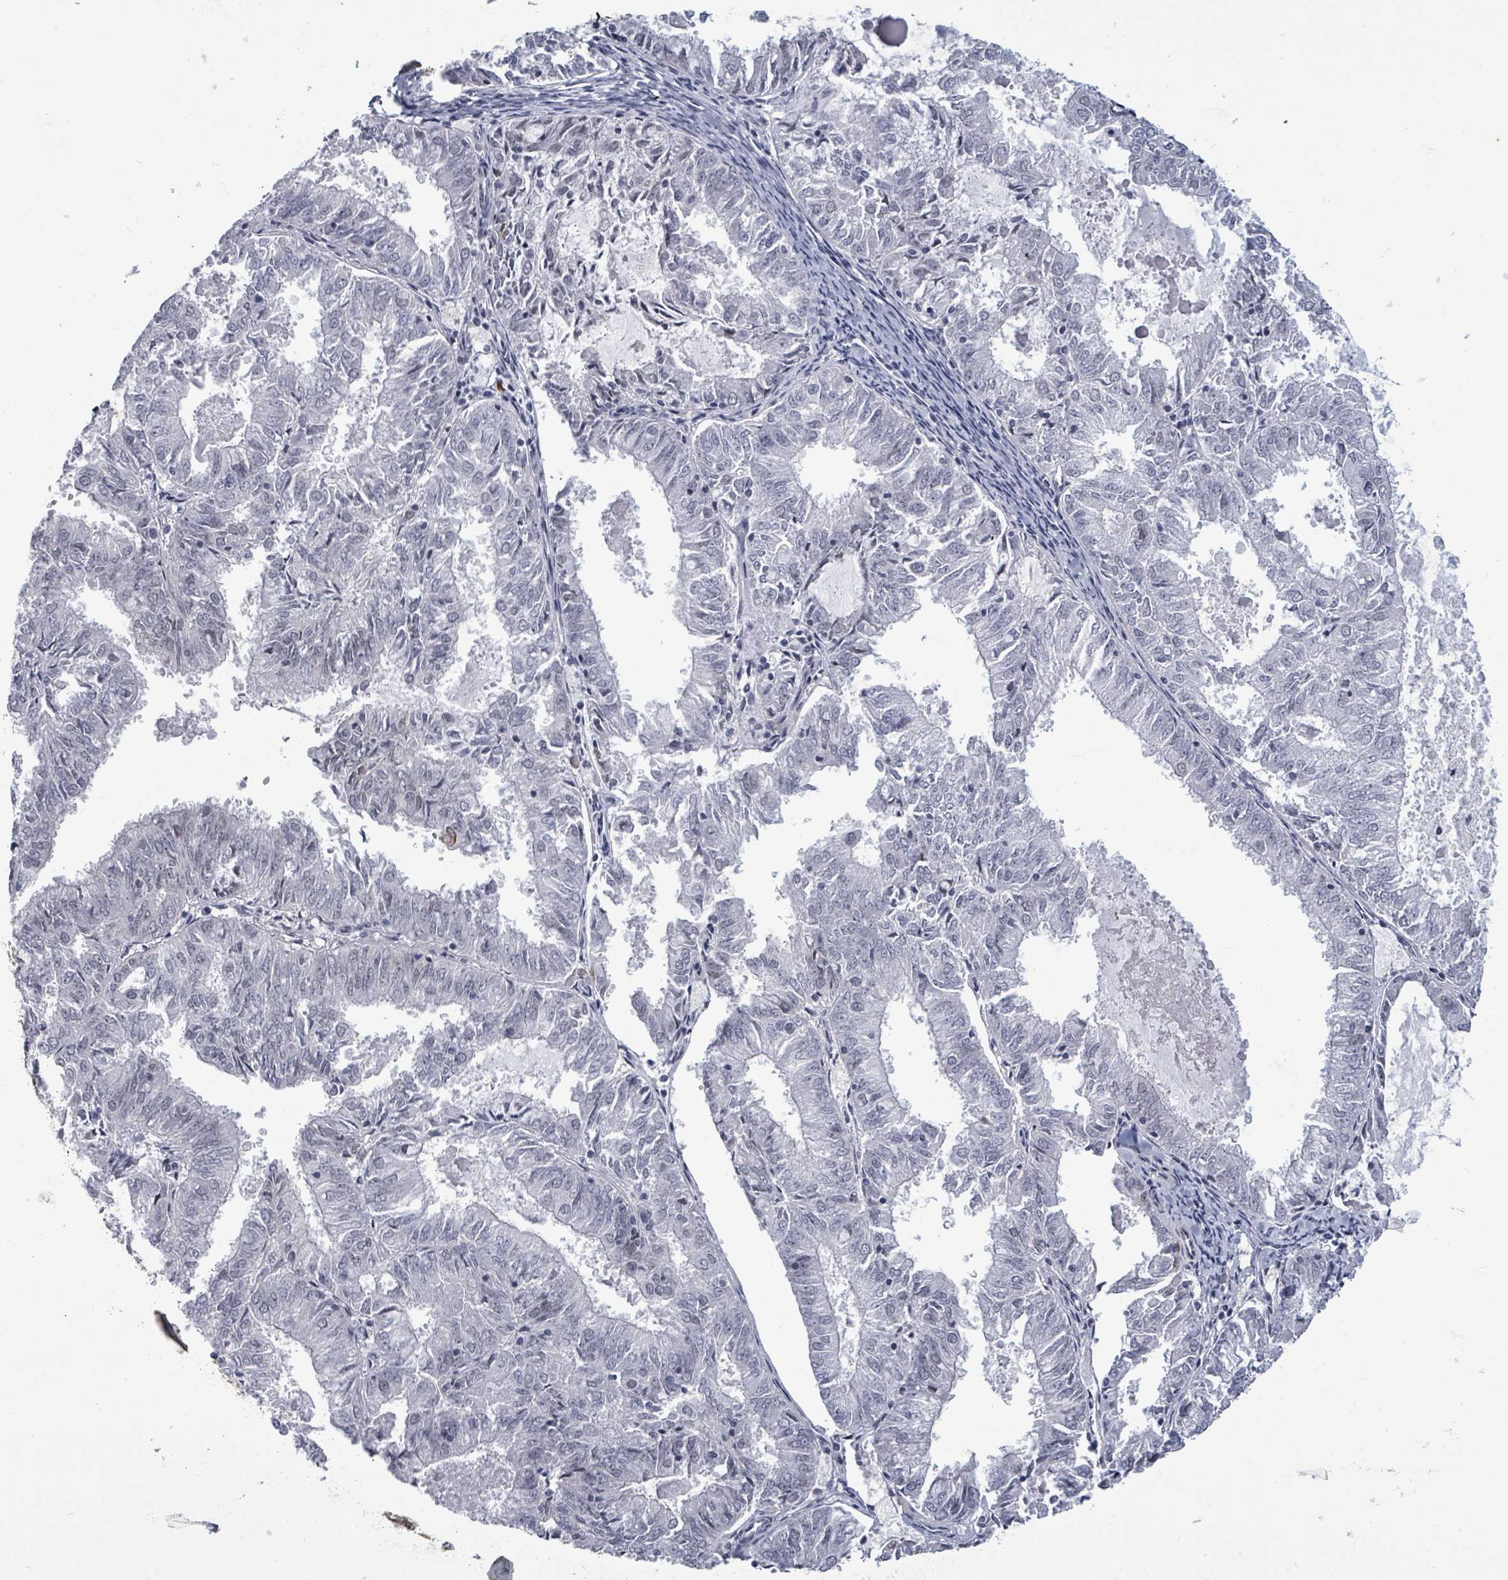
{"staining": {"intensity": "negative", "quantity": "none", "location": "none"}, "tissue": "endometrial cancer", "cell_type": "Tumor cells", "image_type": "cancer", "snomed": [{"axis": "morphology", "description": "Adenocarcinoma, NOS"}, {"axis": "topography", "description": "Endometrium"}], "caption": "Immunohistochemistry of adenocarcinoma (endometrial) shows no expression in tumor cells.", "gene": "ERCC5", "patient": {"sex": "female", "age": 57}}